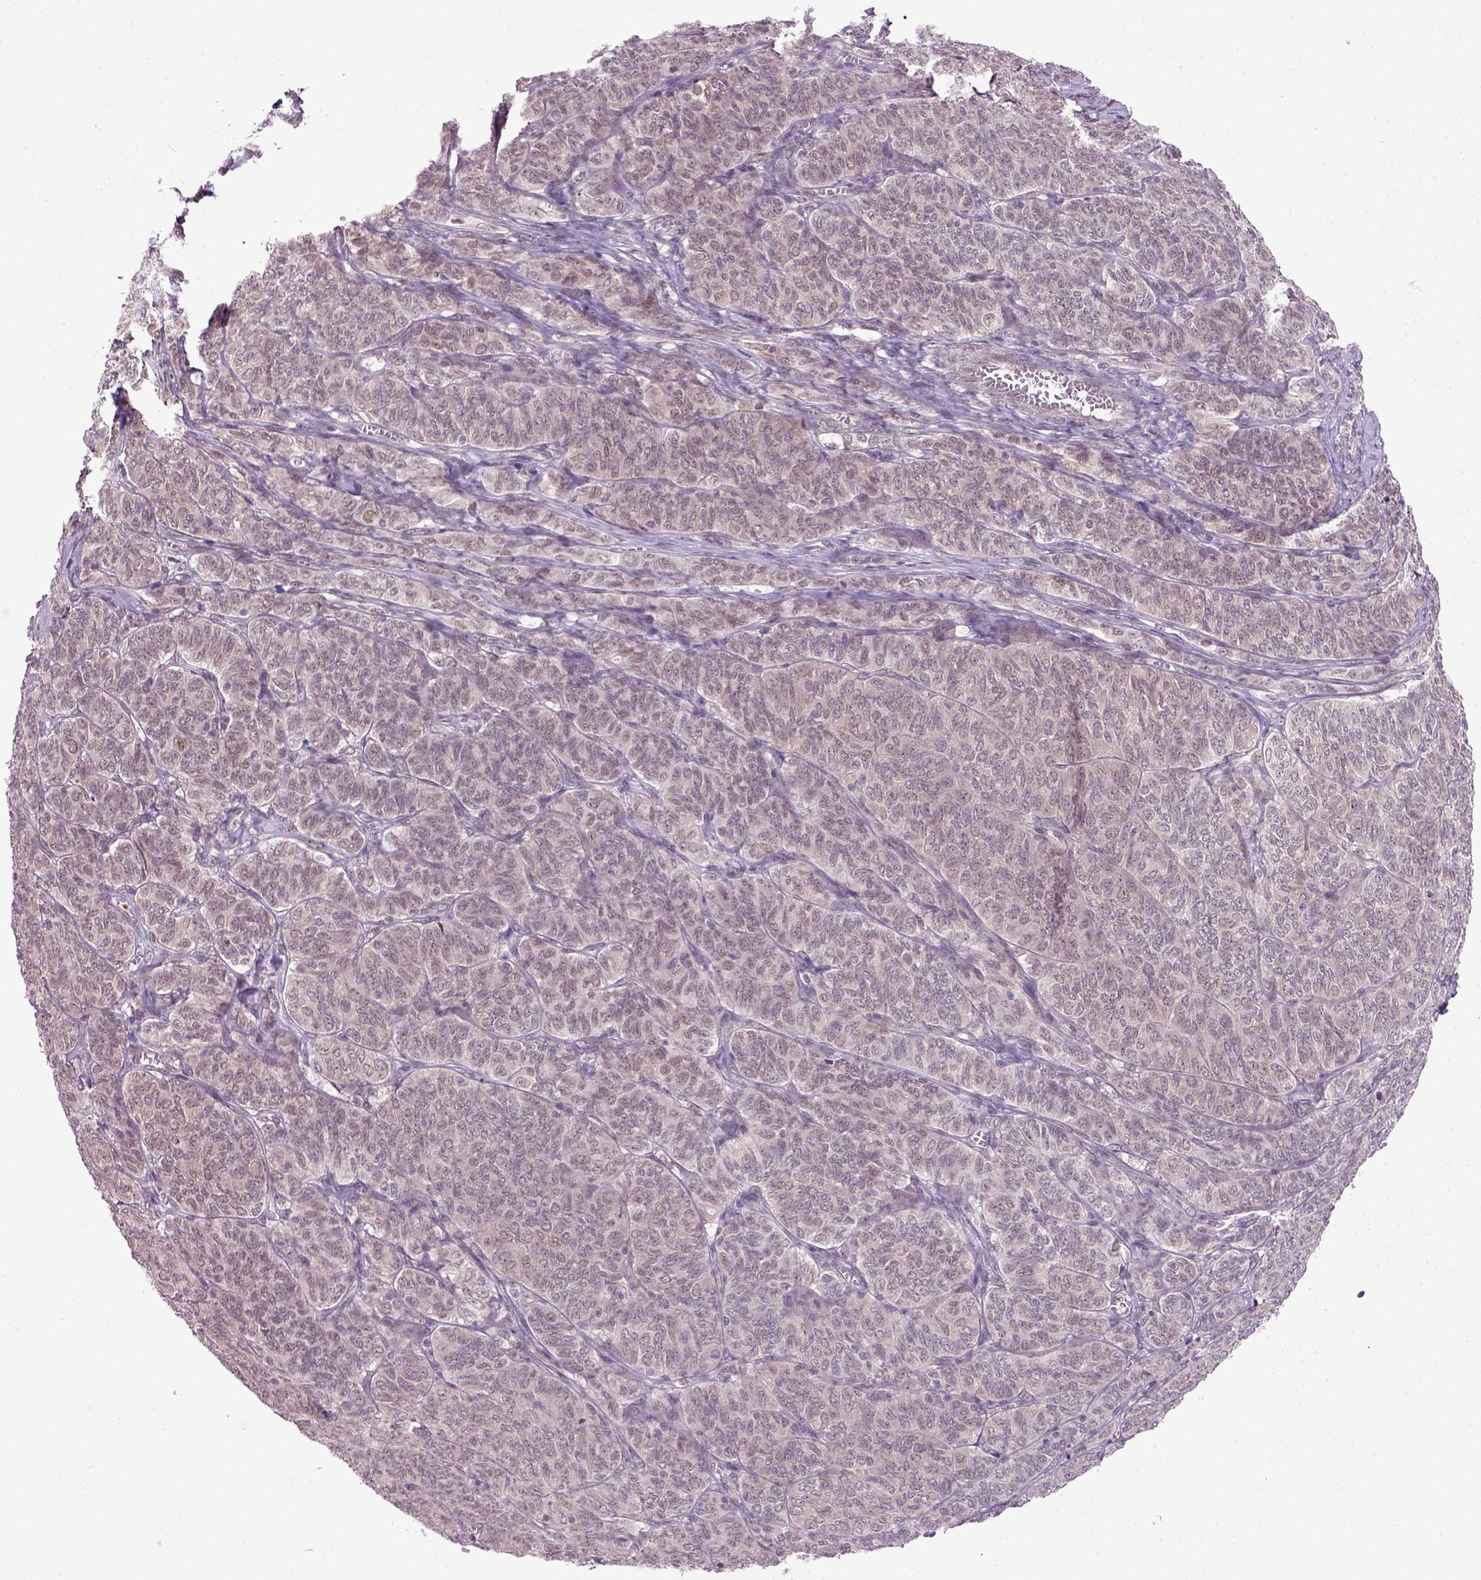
{"staining": {"intensity": "negative", "quantity": "none", "location": "none"}, "tissue": "ovarian cancer", "cell_type": "Tumor cells", "image_type": "cancer", "snomed": [{"axis": "morphology", "description": "Carcinoma, endometroid"}, {"axis": "topography", "description": "Ovary"}], "caption": "The photomicrograph displays no significant staining in tumor cells of ovarian cancer (endometroid carcinoma).", "gene": "RAB43", "patient": {"sex": "female", "age": 80}}